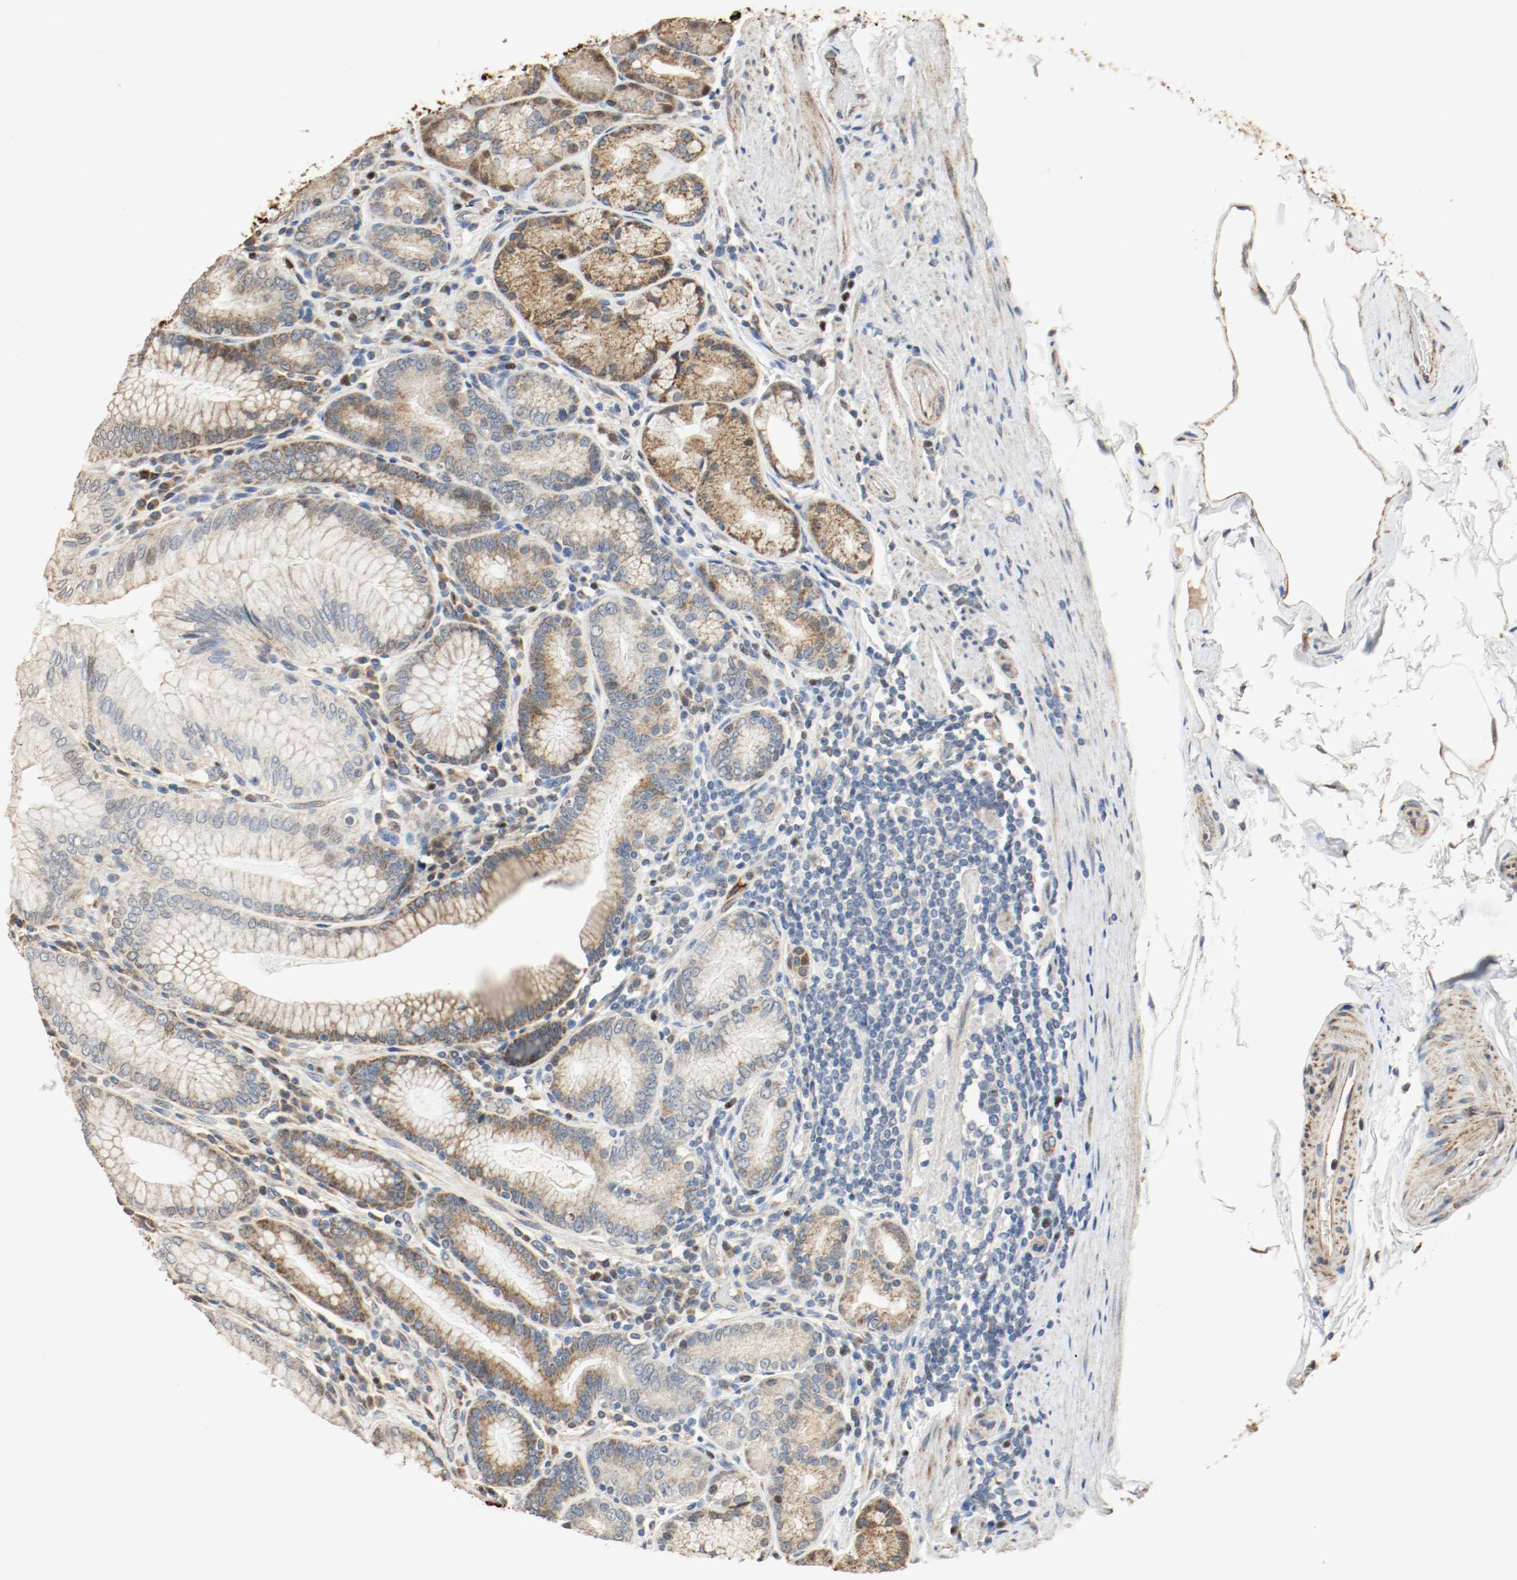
{"staining": {"intensity": "moderate", "quantity": ">75%", "location": "cytoplasmic/membranous,nuclear"}, "tissue": "stomach", "cell_type": "Glandular cells", "image_type": "normal", "snomed": [{"axis": "morphology", "description": "Normal tissue, NOS"}, {"axis": "topography", "description": "Stomach, lower"}], "caption": "Immunohistochemistry (IHC) staining of normal stomach, which exhibits medium levels of moderate cytoplasmic/membranous,nuclear expression in about >75% of glandular cells indicating moderate cytoplasmic/membranous,nuclear protein positivity. The staining was performed using DAB (3,3'-diaminobenzidine) (brown) for protein detection and nuclei were counterstained in hematoxylin (blue).", "gene": "ALDH4A1", "patient": {"sex": "female", "age": 76}}